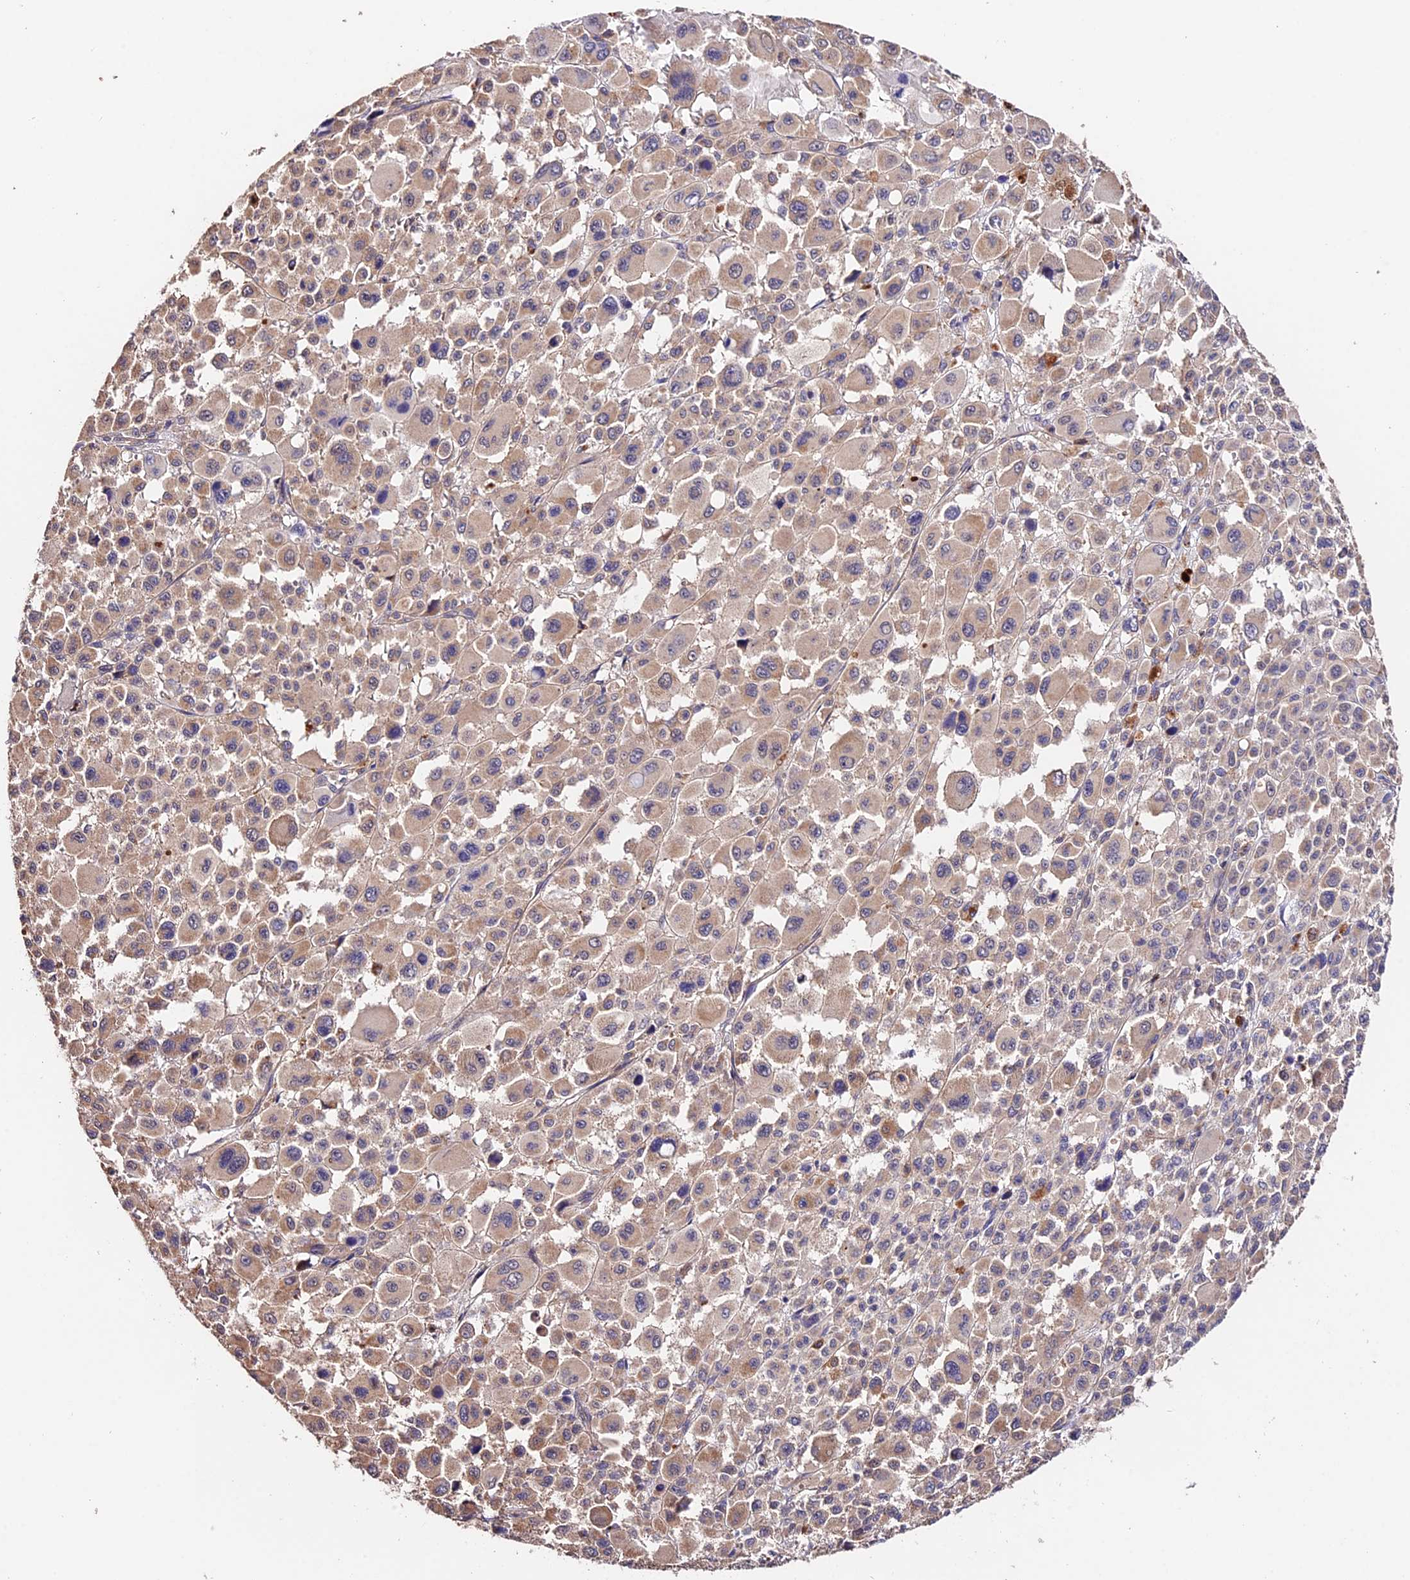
{"staining": {"intensity": "weak", "quantity": ">75%", "location": "cytoplasmic/membranous"}, "tissue": "melanoma", "cell_type": "Tumor cells", "image_type": "cancer", "snomed": [{"axis": "morphology", "description": "Malignant melanoma, Metastatic site"}, {"axis": "topography", "description": "Skin"}], "caption": "Tumor cells demonstrate weak cytoplasmic/membranous positivity in about >75% of cells in melanoma.", "gene": "CES3", "patient": {"sex": "female", "age": 74}}